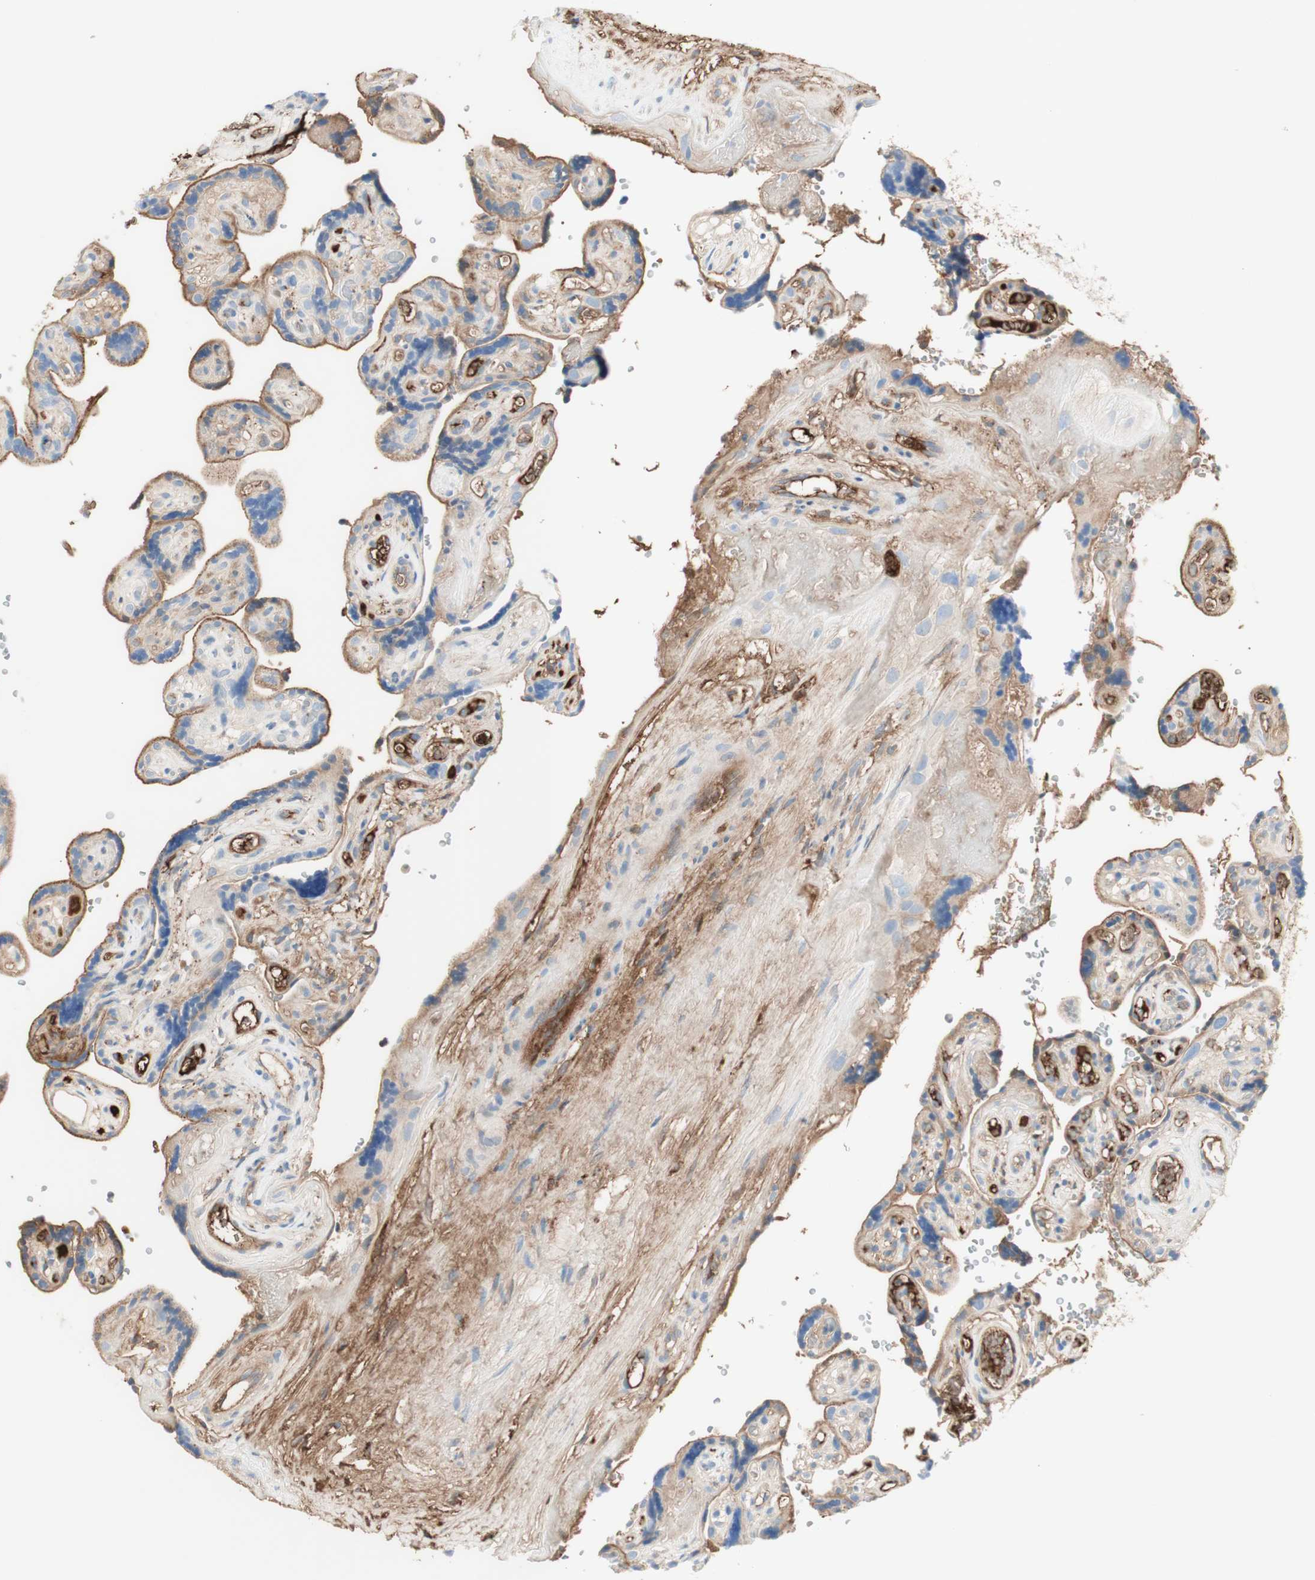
{"staining": {"intensity": "negative", "quantity": "none", "location": "none"}, "tissue": "placenta", "cell_type": "Decidual cells", "image_type": "normal", "snomed": [{"axis": "morphology", "description": "Normal tissue, NOS"}, {"axis": "topography", "description": "Placenta"}], "caption": "The photomicrograph shows no significant staining in decidual cells of placenta. Nuclei are stained in blue.", "gene": "KNG1", "patient": {"sex": "female", "age": 30}}